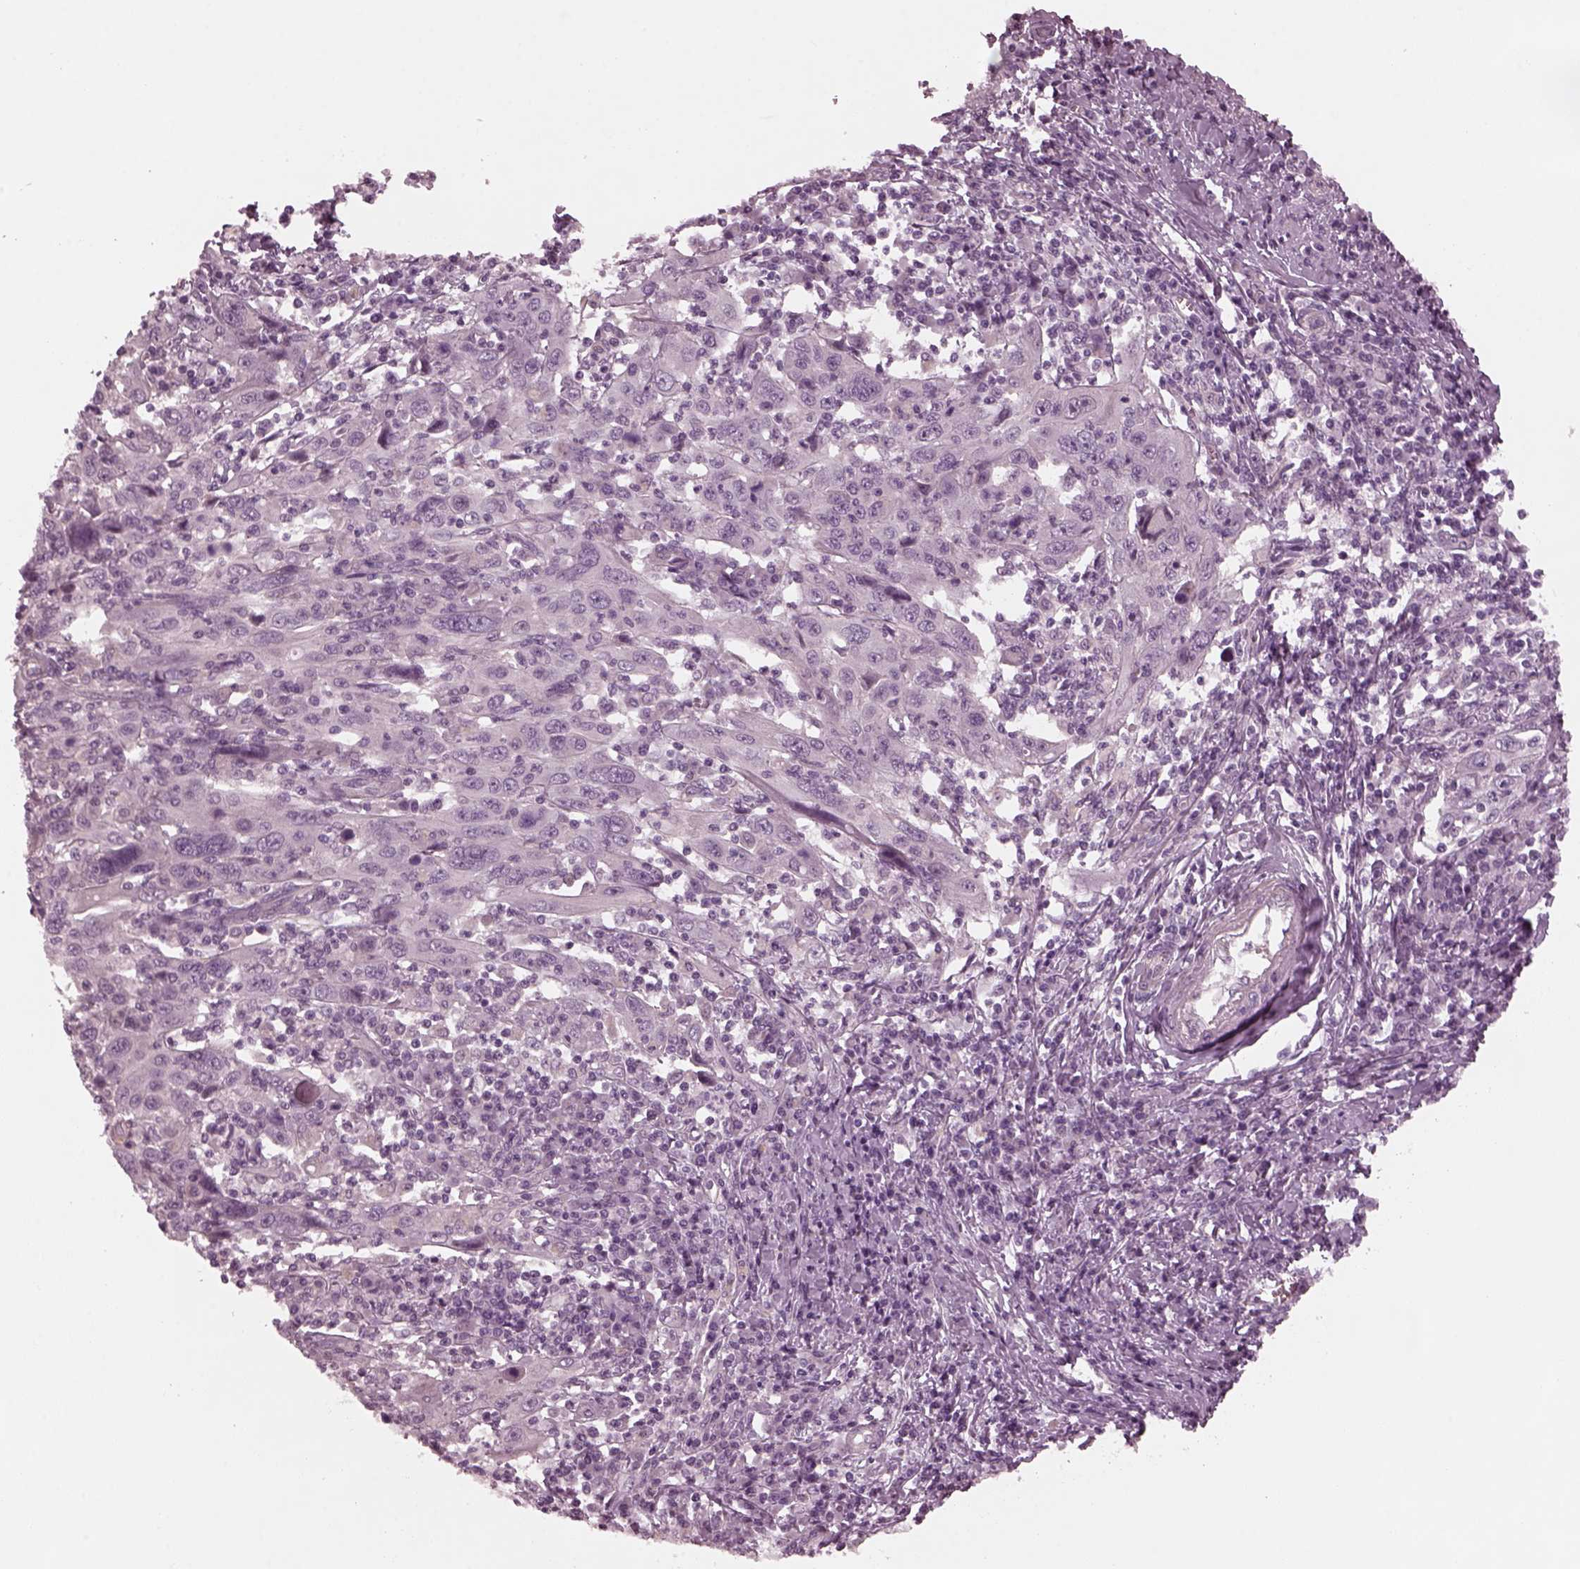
{"staining": {"intensity": "negative", "quantity": "none", "location": "none"}, "tissue": "cervical cancer", "cell_type": "Tumor cells", "image_type": "cancer", "snomed": [{"axis": "morphology", "description": "Squamous cell carcinoma, NOS"}, {"axis": "topography", "description": "Cervix"}], "caption": "Immunohistochemical staining of human cervical cancer (squamous cell carcinoma) displays no significant positivity in tumor cells.", "gene": "KIF6", "patient": {"sex": "female", "age": 46}}